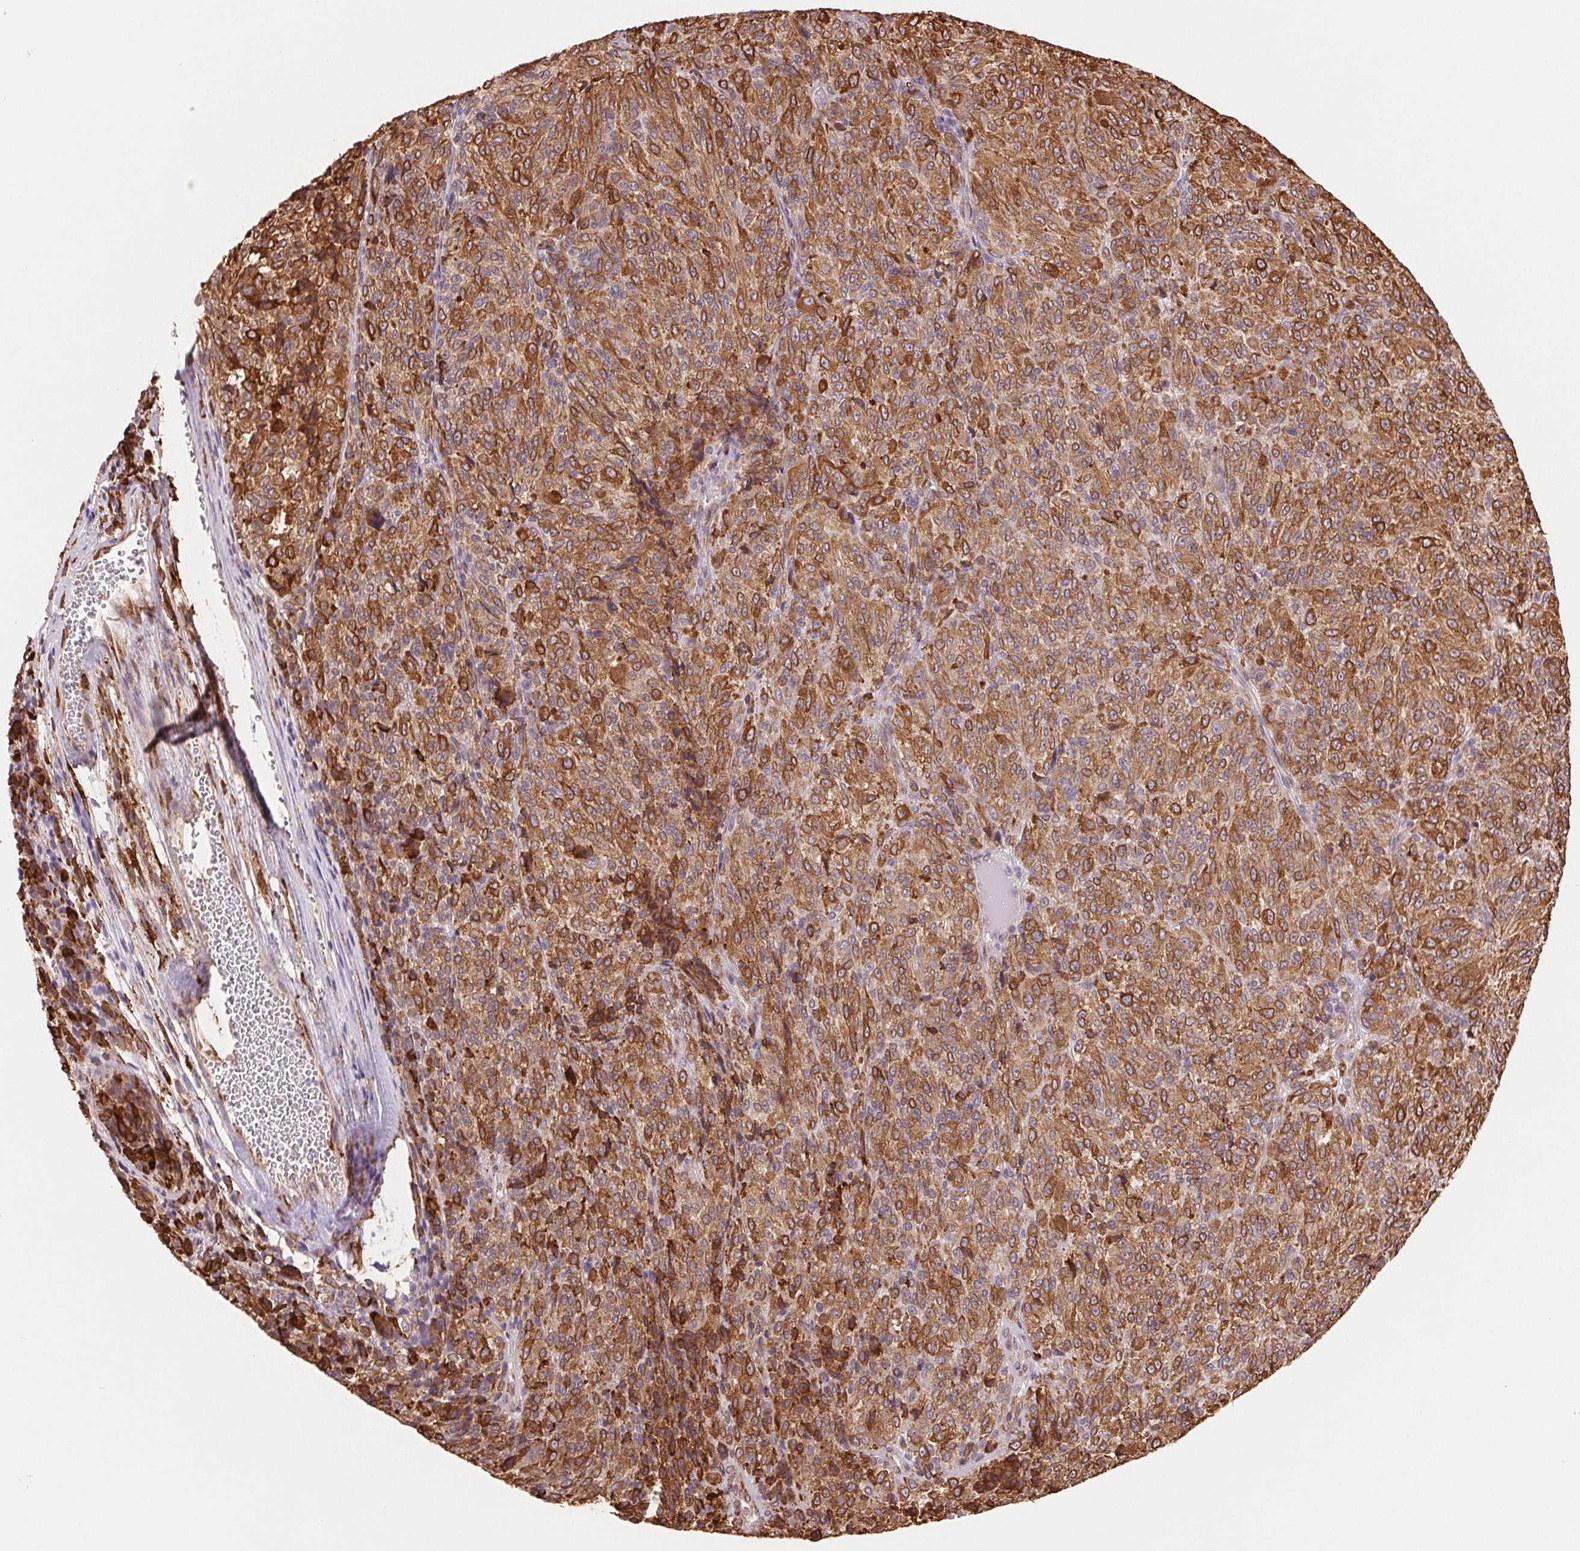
{"staining": {"intensity": "moderate", "quantity": ">75%", "location": "cytoplasmic/membranous"}, "tissue": "melanoma", "cell_type": "Tumor cells", "image_type": "cancer", "snomed": [{"axis": "morphology", "description": "Malignant melanoma, Metastatic site"}, {"axis": "topography", "description": "Brain"}], "caption": "Human melanoma stained for a protein (brown) demonstrates moderate cytoplasmic/membranous positive expression in approximately >75% of tumor cells.", "gene": "FKBP10", "patient": {"sex": "female", "age": 56}}